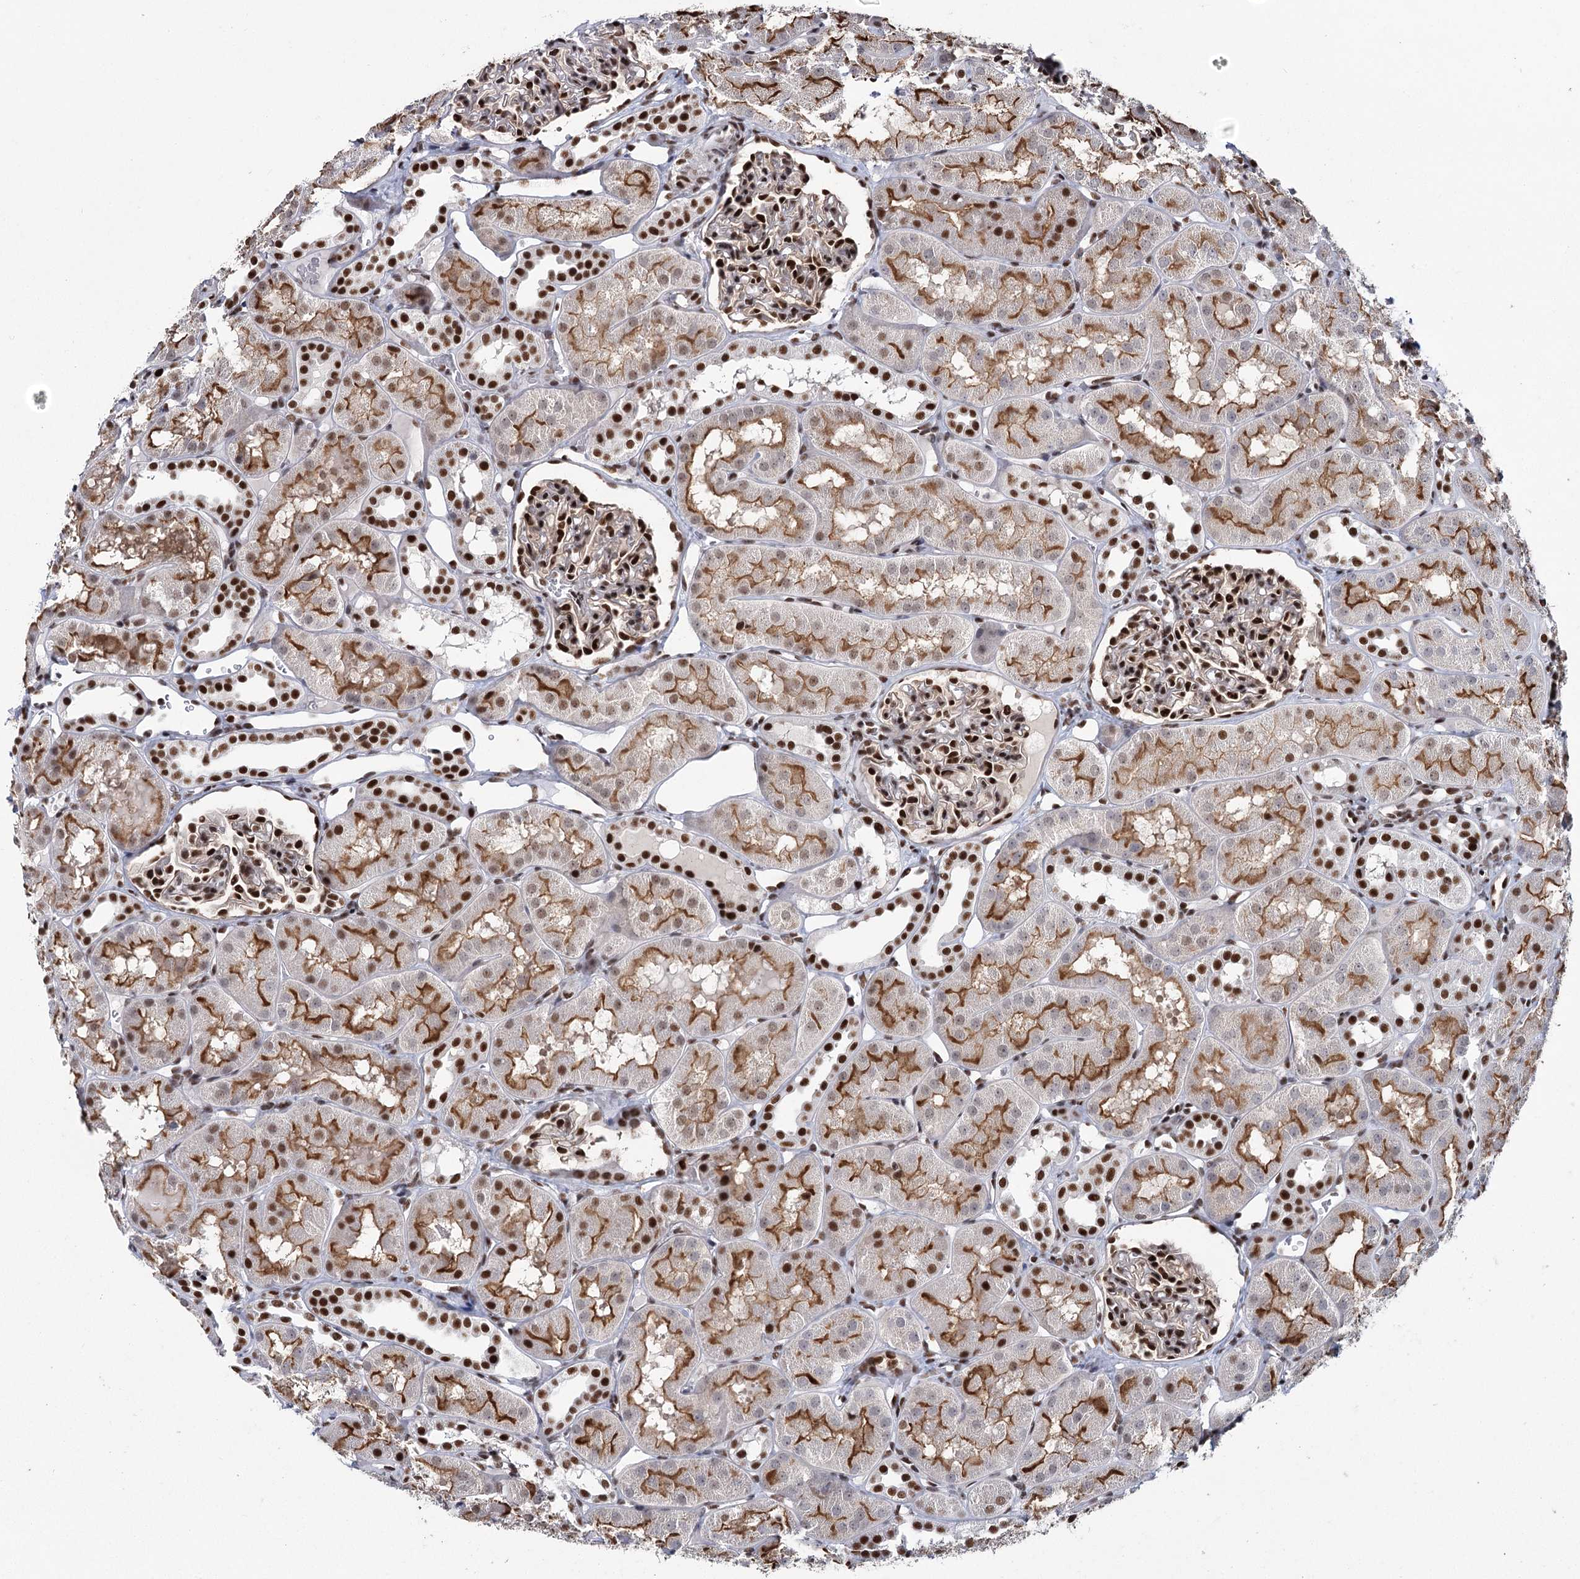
{"staining": {"intensity": "strong", "quantity": ">75%", "location": "nuclear"}, "tissue": "kidney", "cell_type": "Cells in glomeruli", "image_type": "normal", "snomed": [{"axis": "morphology", "description": "Normal tissue, NOS"}, {"axis": "topography", "description": "Kidney"}, {"axis": "topography", "description": "Urinary bladder"}], "caption": "This is an image of immunohistochemistry staining of unremarkable kidney, which shows strong expression in the nuclear of cells in glomeruli.", "gene": "SCAF8", "patient": {"sex": "male", "age": 16}}